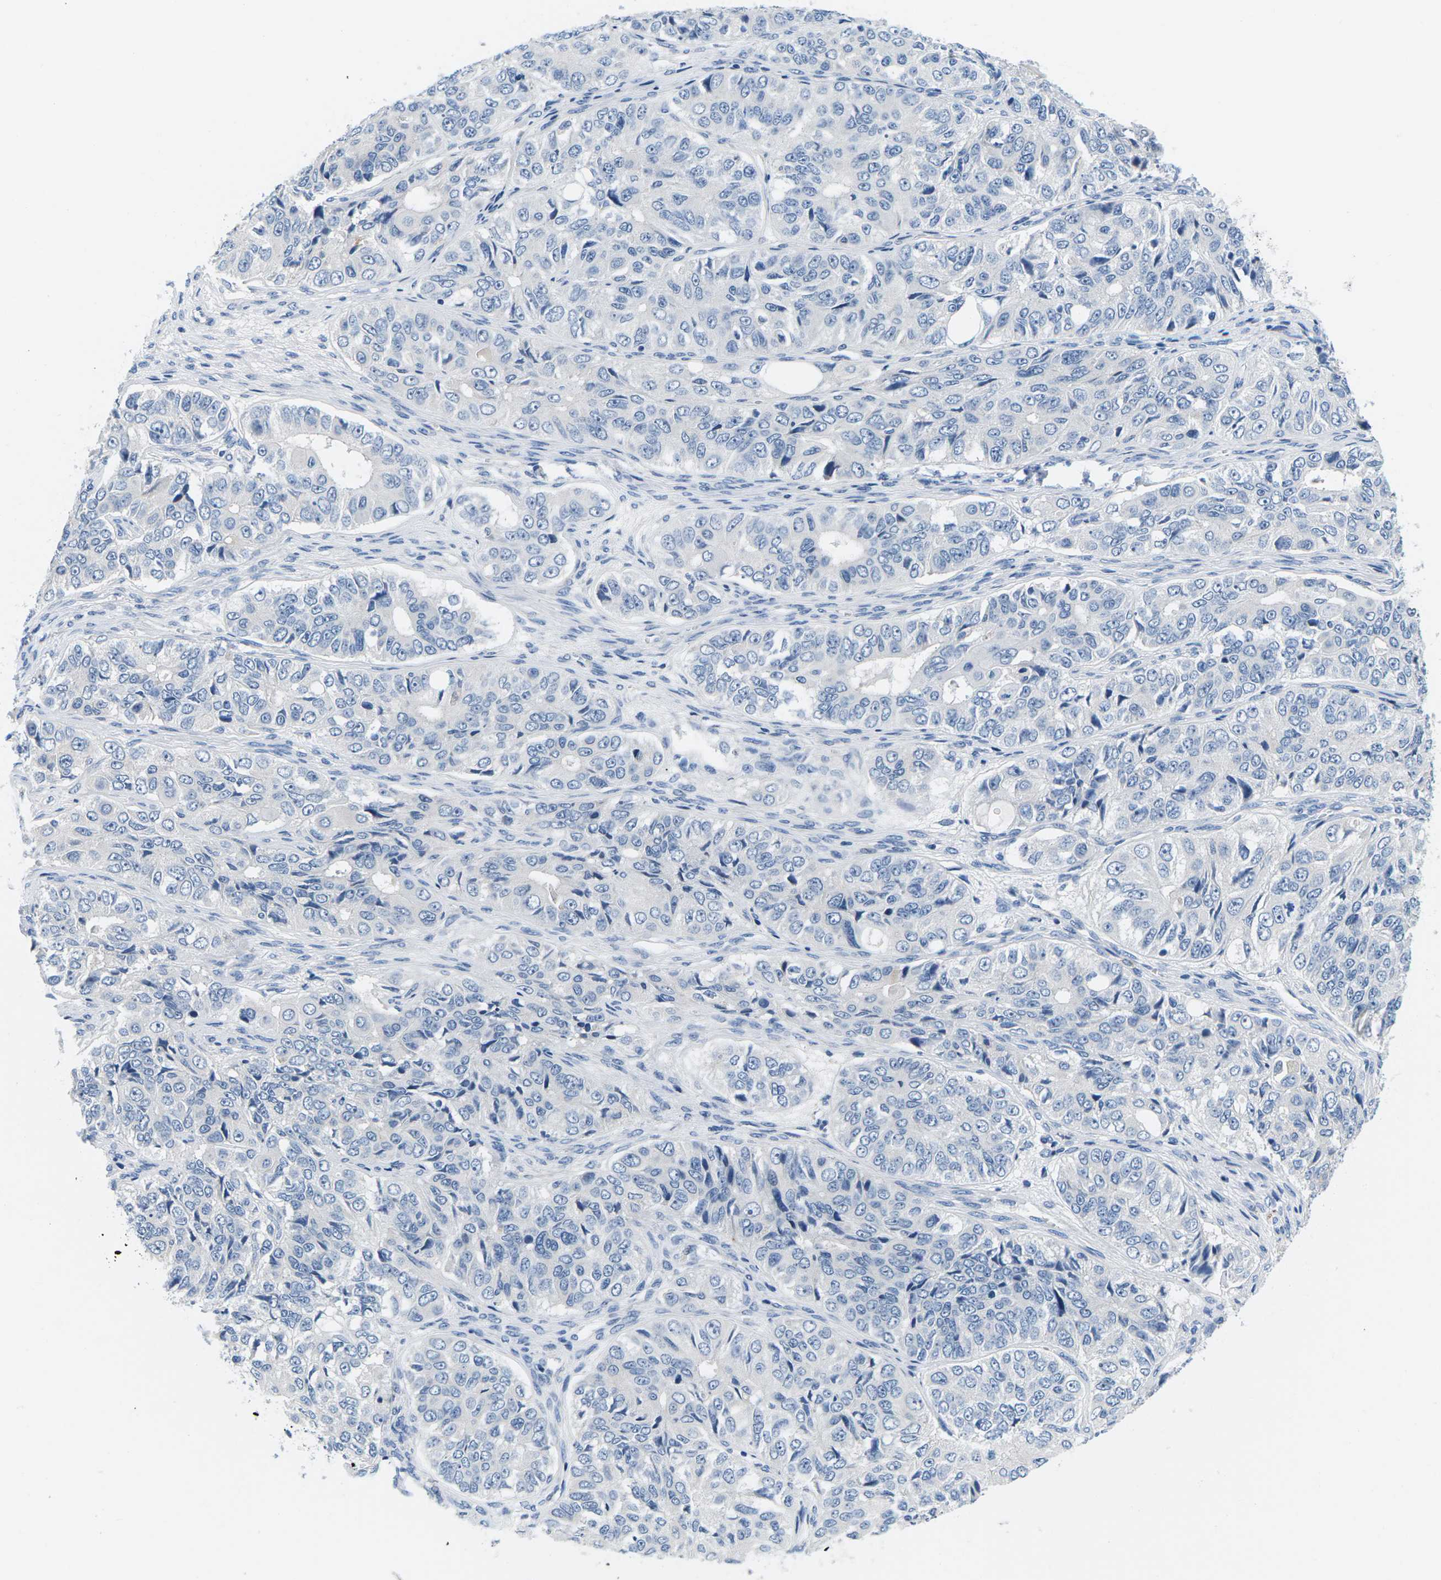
{"staining": {"intensity": "negative", "quantity": "none", "location": "none"}, "tissue": "ovarian cancer", "cell_type": "Tumor cells", "image_type": "cancer", "snomed": [{"axis": "morphology", "description": "Carcinoma, endometroid"}, {"axis": "topography", "description": "Ovary"}], "caption": "Protein analysis of ovarian cancer reveals no significant positivity in tumor cells. Brightfield microscopy of immunohistochemistry stained with DAB (3,3'-diaminobenzidine) (brown) and hematoxylin (blue), captured at high magnification.", "gene": "TSPAN2", "patient": {"sex": "female", "age": 51}}